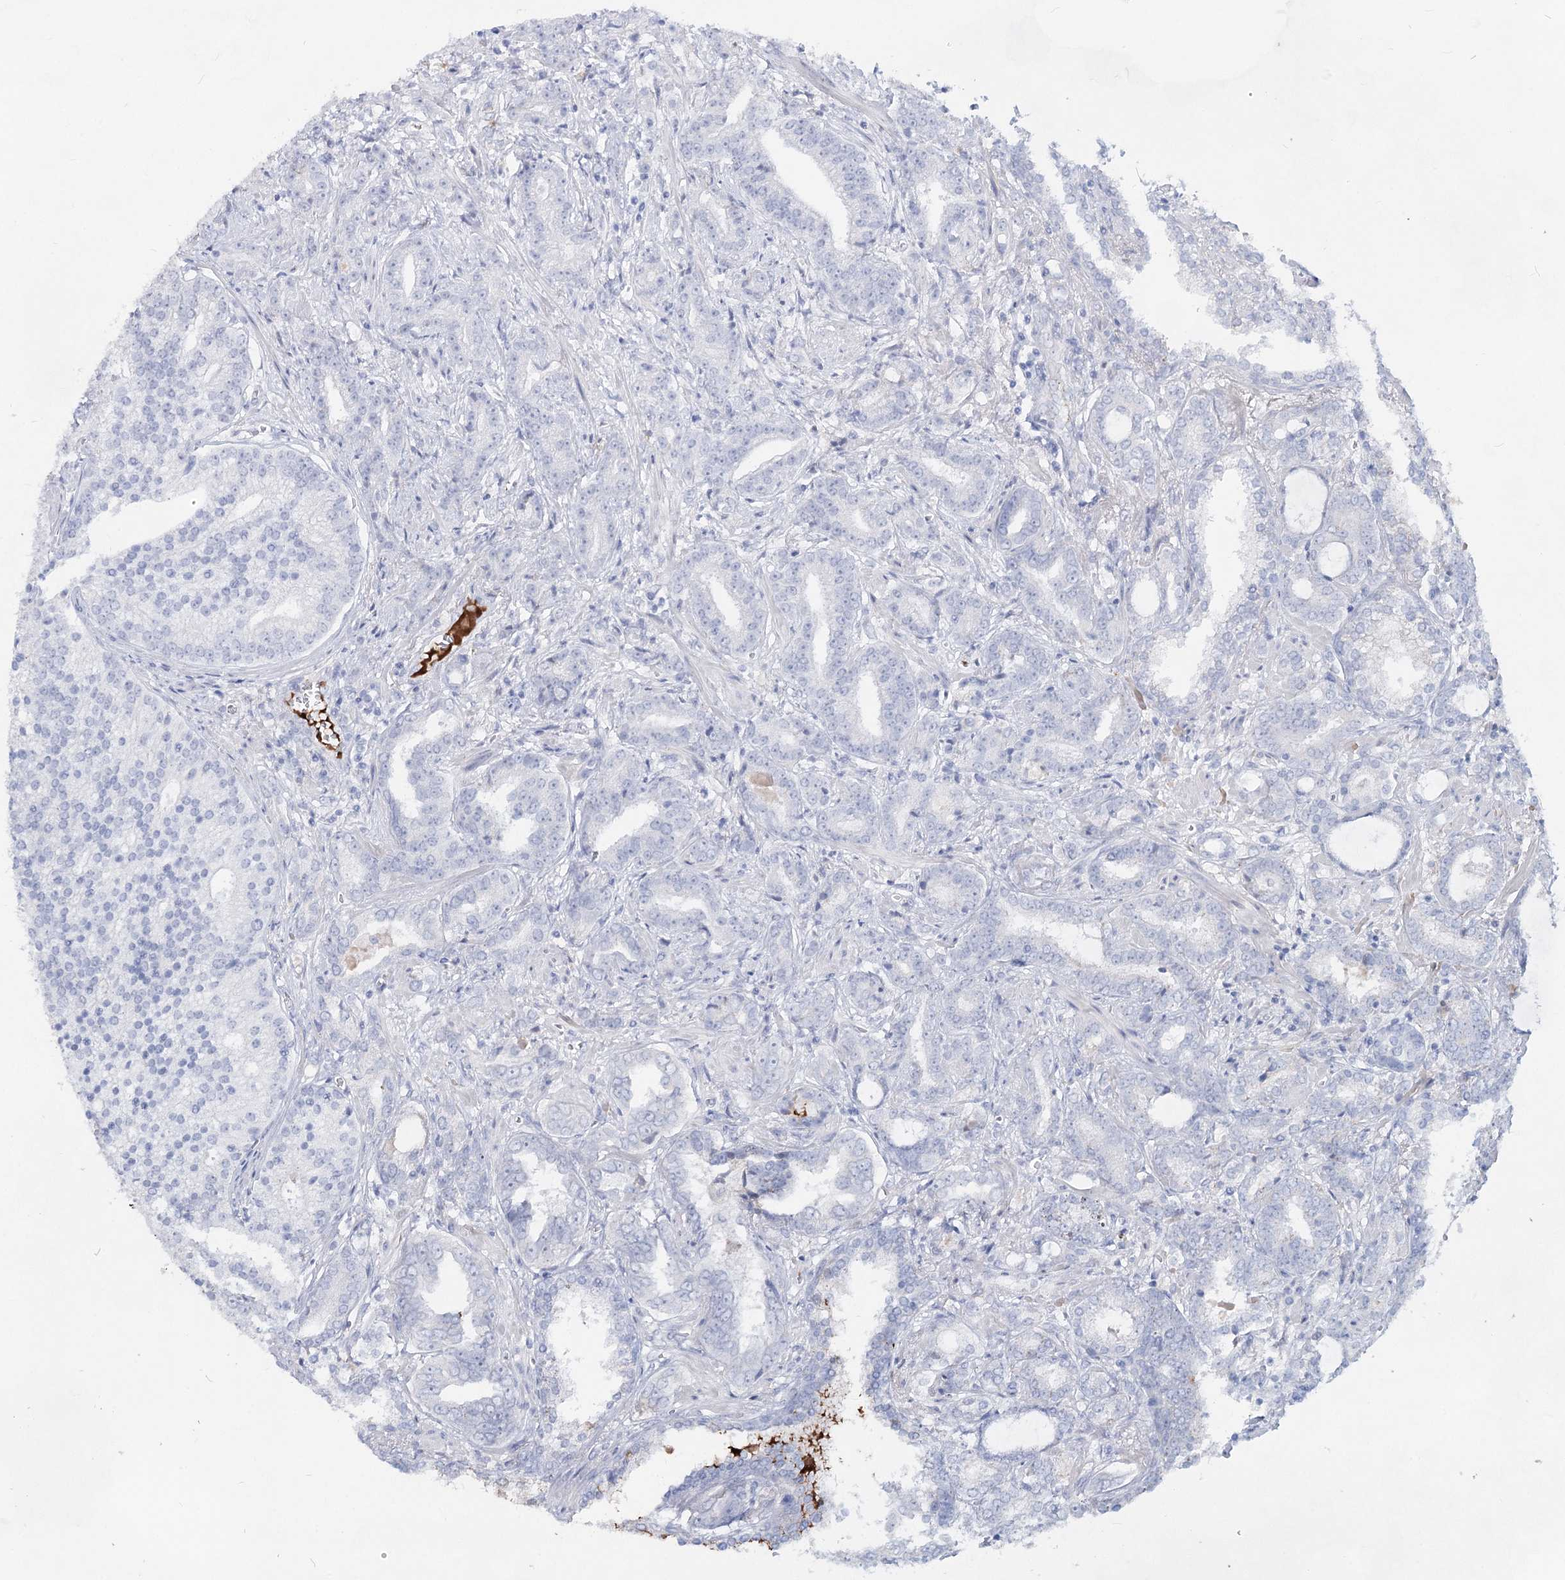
{"staining": {"intensity": "negative", "quantity": "none", "location": "none"}, "tissue": "prostate cancer", "cell_type": "Tumor cells", "image_type": "cancer", "snomed": [{"axis": "morphology", "description": "Adenocarcinoma, High grade"}, {"axis": "topography", "description": "Prostate and seminal vesicle, NOS"}], "caption": "The image displays no significant positivity in tumor cells of prostate adenocarcinoma (high-grade).", "gene": "TASOR2", "patient": {"sex": "male", "age": 67}}